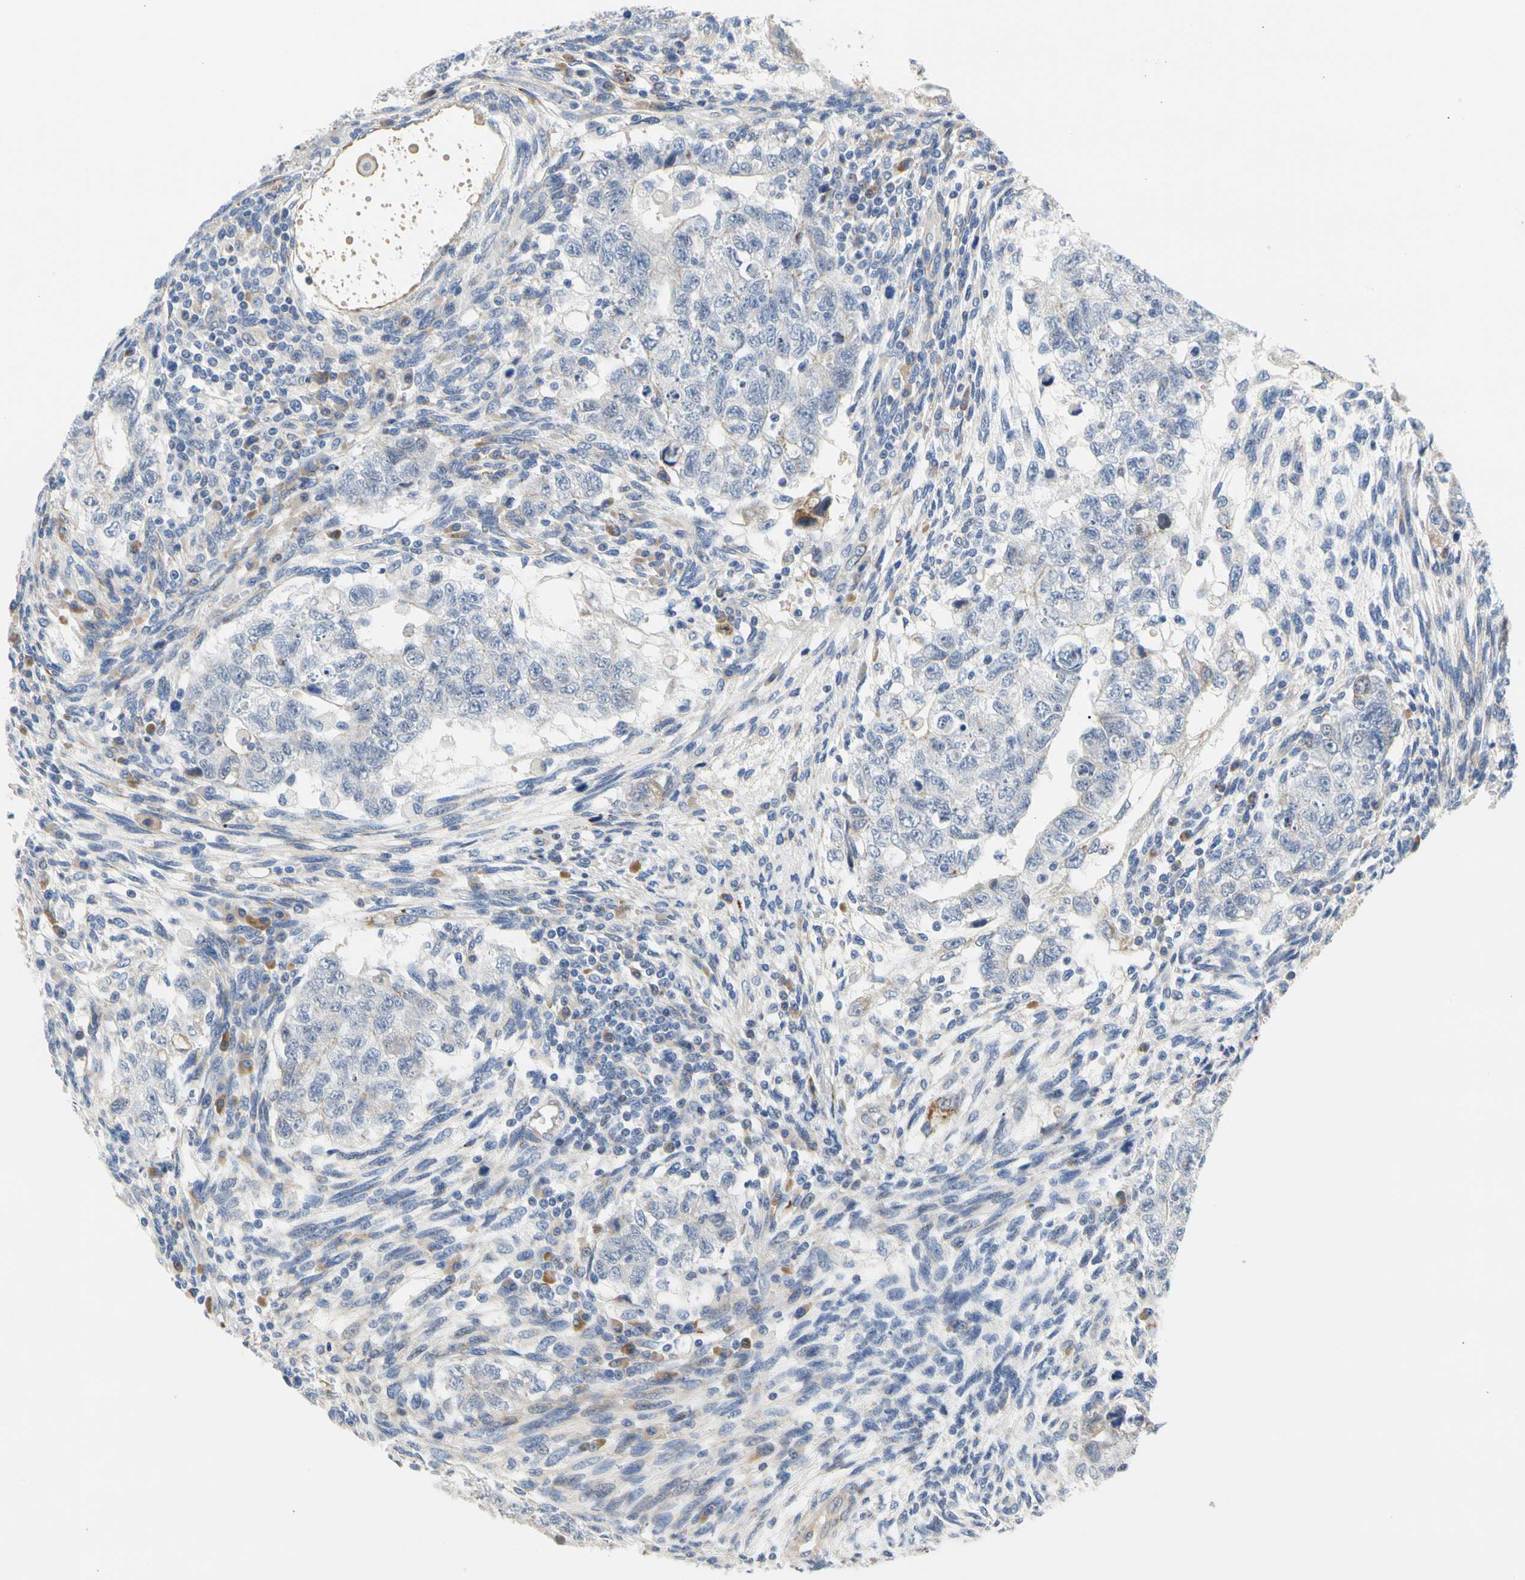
{"staining": {"intensity": "negative", "quantity": "none", "location": "none"}, "tissue": "testis cancer", "cell_type": "Tumor cells", "image_type": "cancer", "snomed": [{"axis": "morphology", "description": "Normal tissue, NOS"}, {"axis": "morphology", "description": "Carcinoma, Embryonal, NOS"}, {"axis": "topography", "description": "Testis"}], "caption": "This is an immunohistochemistry (IHC) image of human embryonal carcinoma (testis). There is no positivity in tumor cells.", "gene": "ZNF236", "patient": {"sex": "male", "age": 36}}